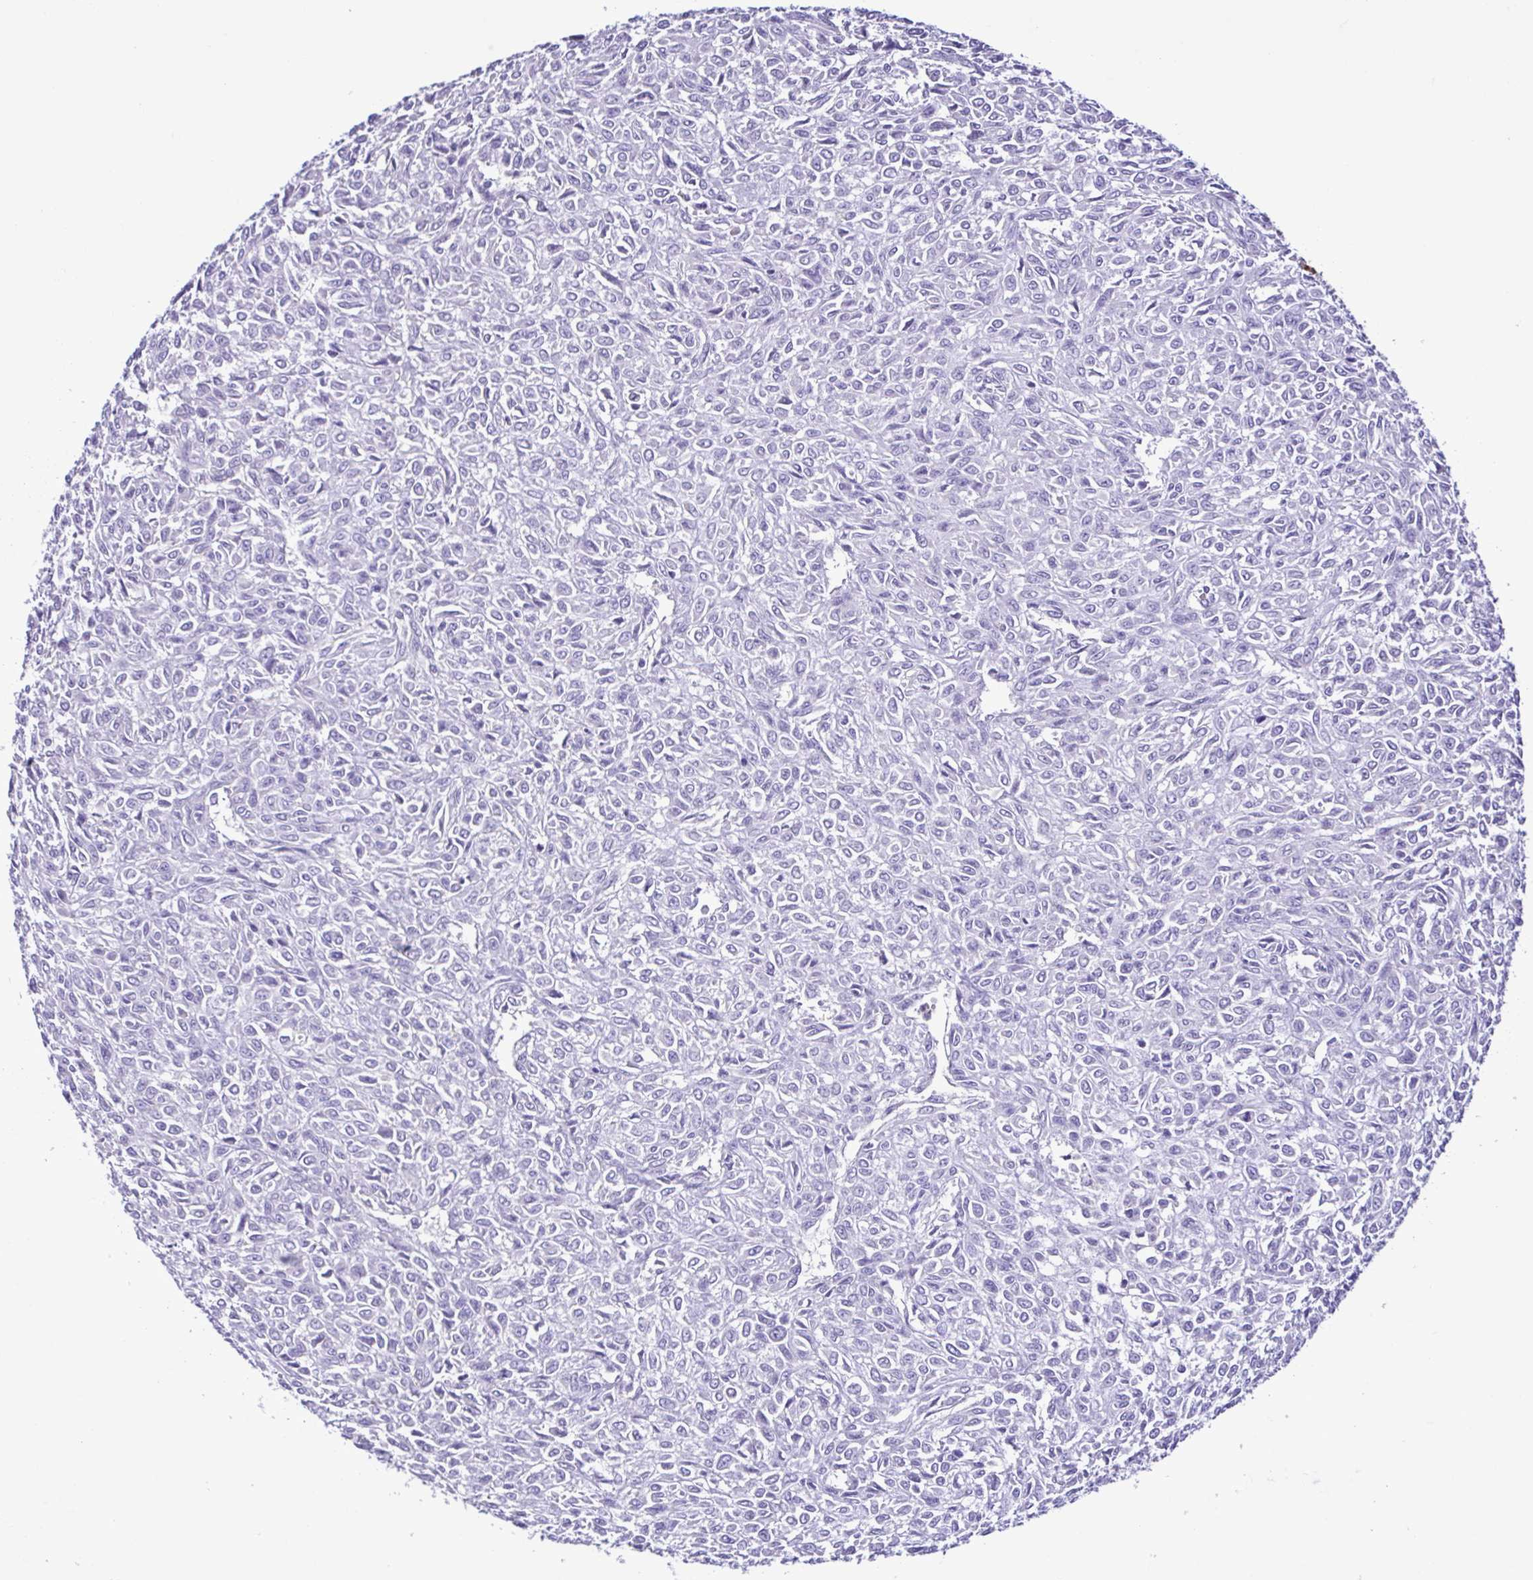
{"staining": {"intensity": "negative", "quantity": "none", "location": "none"}, "tissue": "renal cancer", "cell_type": "Tumor cells", "image_type": "cancer", "snomed": [{"axis": "morphology", "description": "Adenocarcinoma, NOS"}, {"axis": "topography", "description": "Kidney"}], "caption": "This is a image of immunohistochemistry (IHC) staining of renal cancer (adenocarcinoma), which shows no expression in tumor cells.", "gene": "CBY2", "patient": {"sex": "male", "age": 58}}